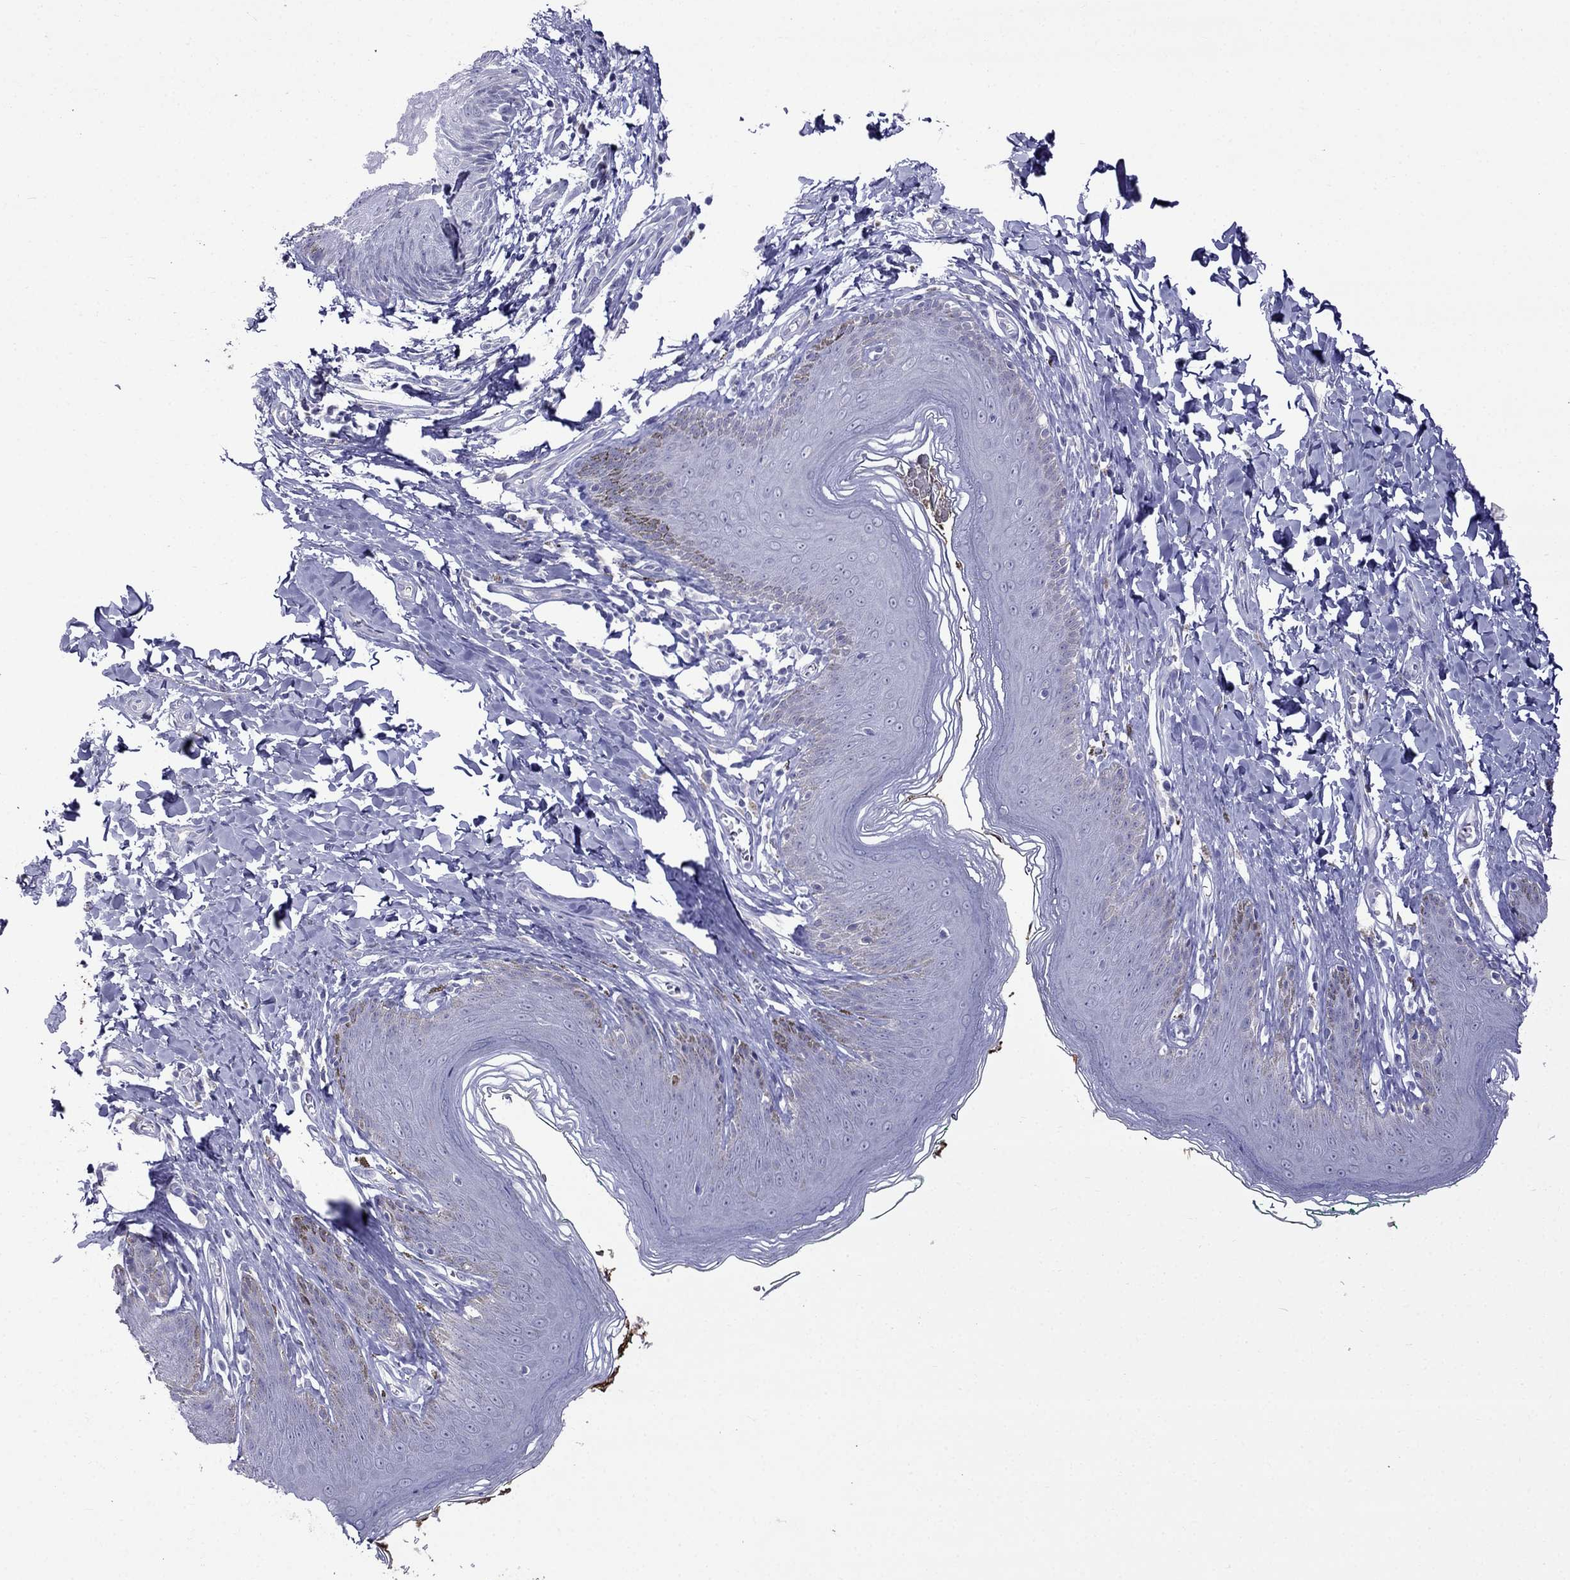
{"staining": {"intensity": "negative", "quantity": "none", "location": "none"}, "tissue": "skin", "cell_type": "Epidermal cells", "image_type": "normal", "snomed": [{"axis": "morphology", "description": "Normal tissue, NOS"}, {"axis": "topography", "description": "Vulva"}, {"axis": "topography", "description": "Peripheral nerve tissue"}], "caption": "Immunohistochemistry (IHC) histopathology image of unremarkable skin: skin stained with DAB (3,3'-diaminobenzidine) reveals no significant protein staining in epidermal cells.", "gene": "MGP", "patient": {"sex": "female", "age": 66}}